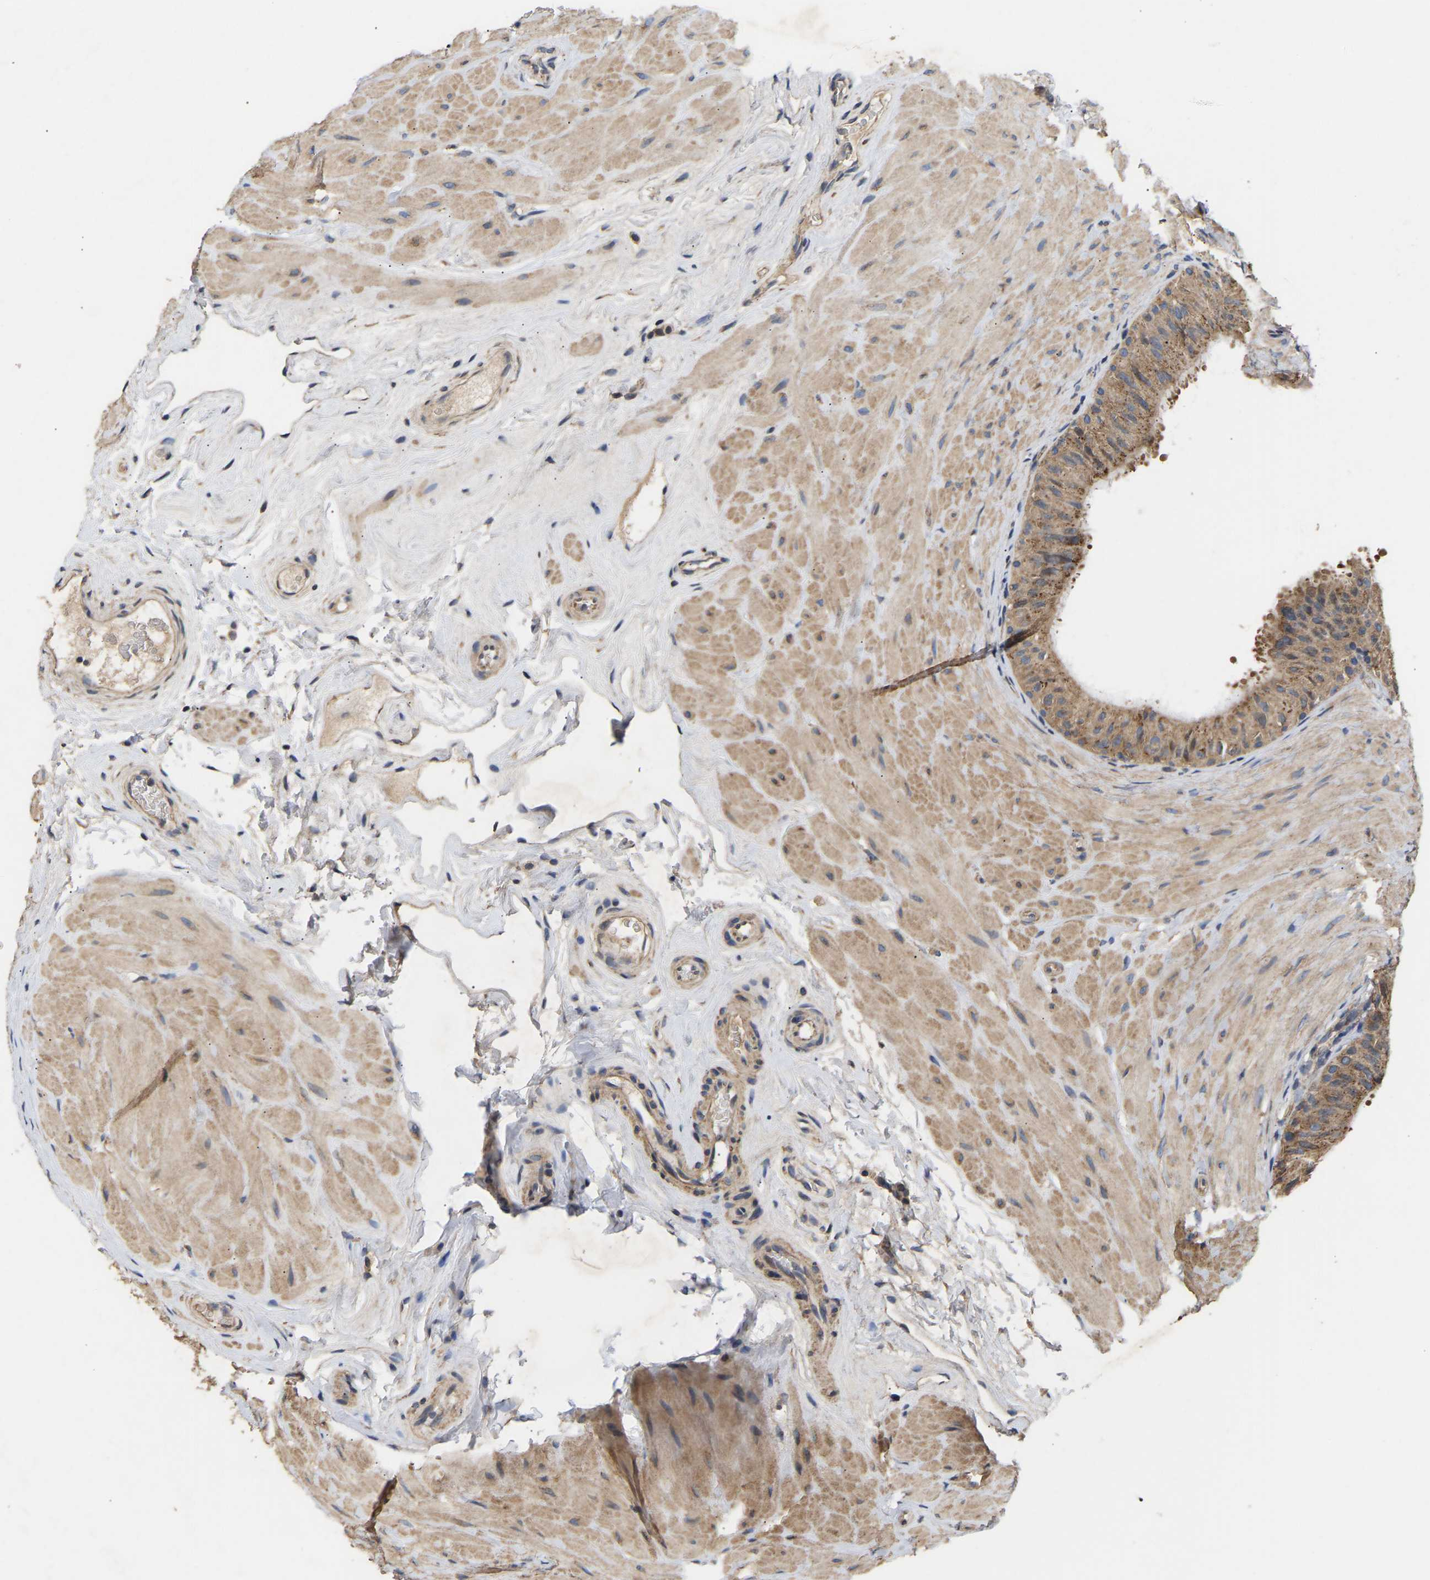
{"staining": {"intensity": "moderate", "quantity": ">75%", "location": "cytoplasmic/membranous"}, "tissue": "epididymis", "cell_type": "Glandular cells", "image_type": "normal", "snomed": [{"axis": "morphology", "description": "Normal tissue, NOS"}, {"axis": "topography", "description": "Epididymis"}], "caption": "The immunohistochemical stain highlights moderate cytoplasmic/membranous positivity in glandular cells of normal epididymis.", "gene": "AIMP2", "patient": {"sex": "male", "age": 34}}